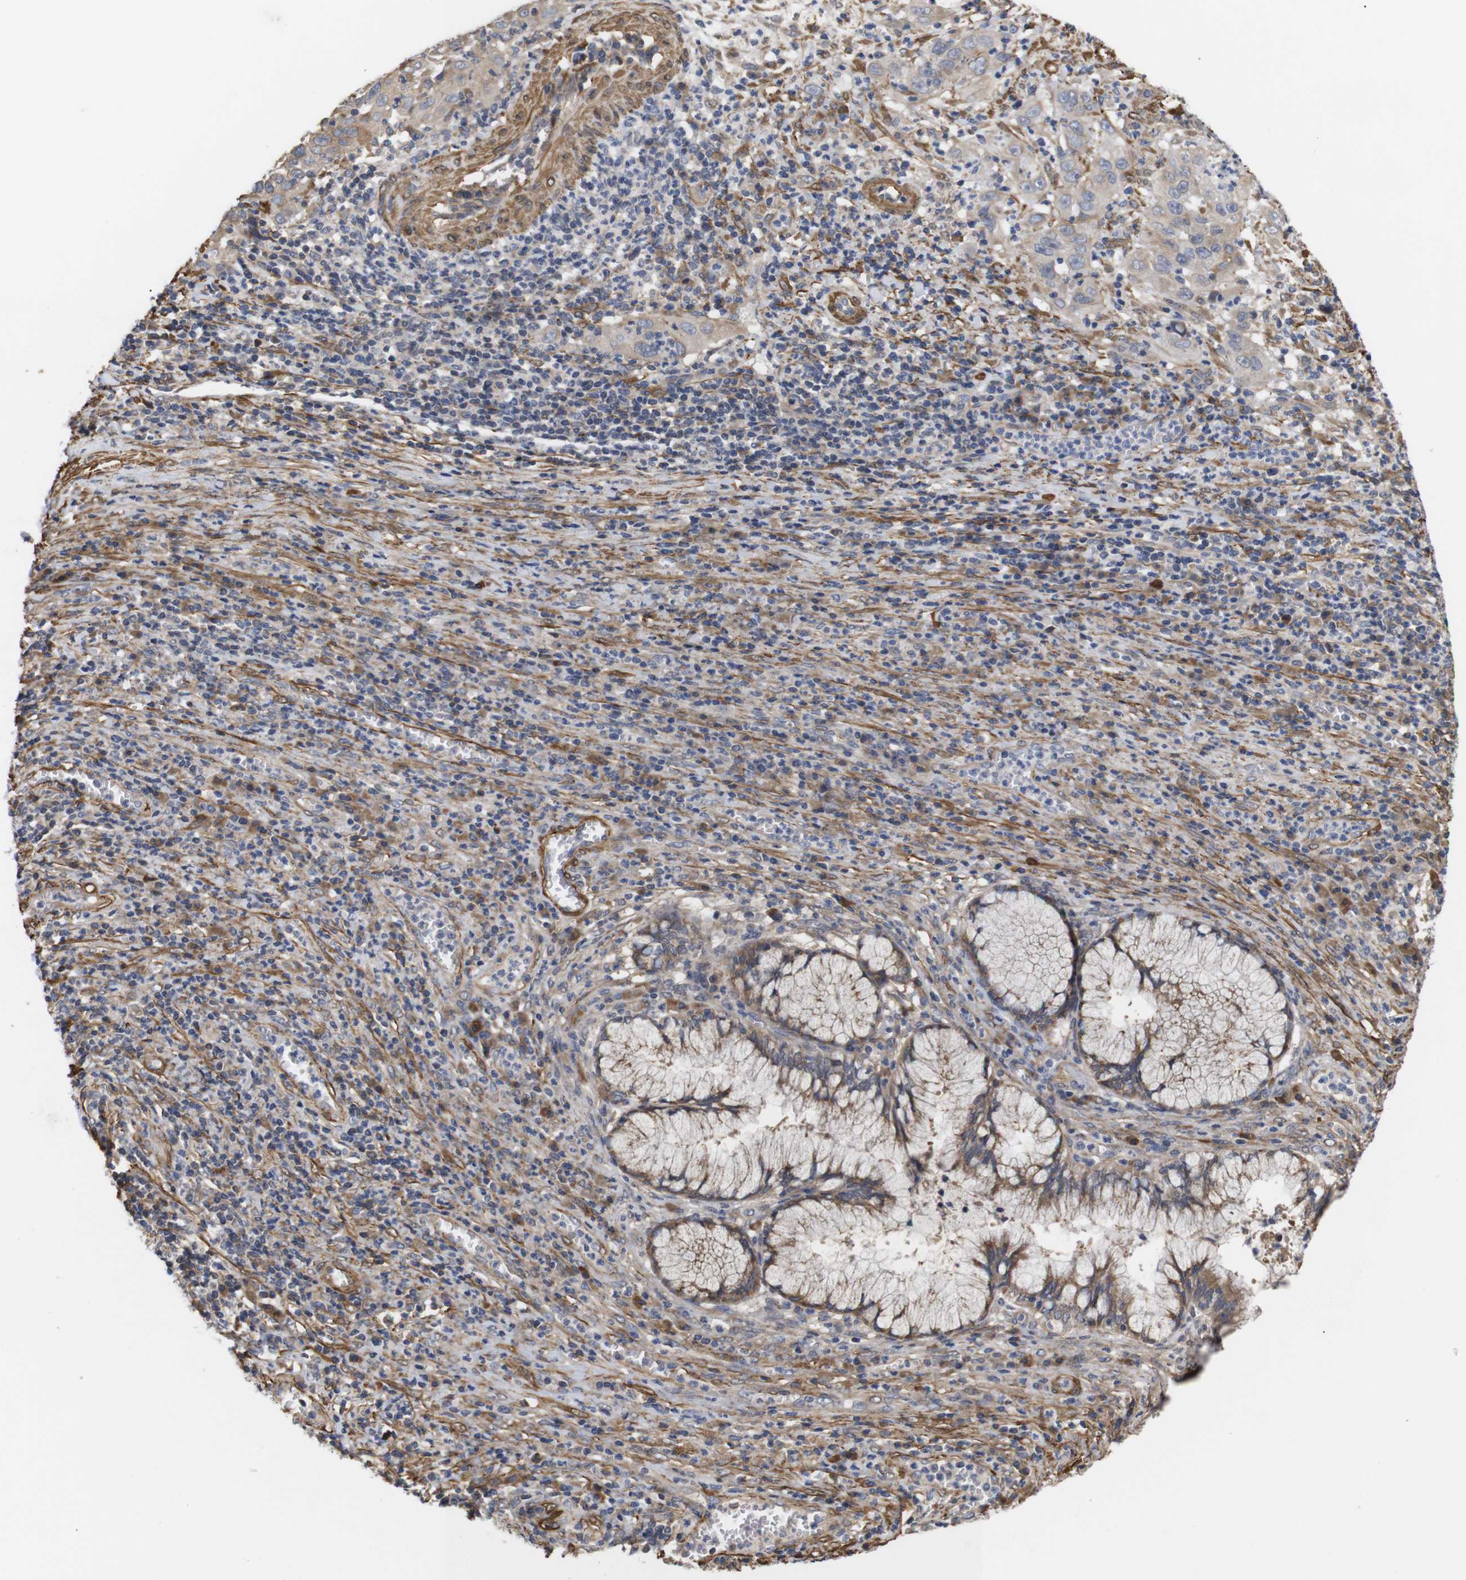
{"staining": {"intensity": "moderate", "quantity": ">75%", "location": "cytoplasmic/membranous"}, "tissue": "cervical cancer", "cell_type": "Tumor cells", "image_type": "cancer", "snomed": [{"axis": "morphology", "description": "Squamous cell carcinoma, NOS"}, {"axis": "topography", "description": "Cervix"}], "caption": "A photomicrograph showing moderate cytoplasmic/membranous expression in approximately >75% of tumor cells in cervical cancer, as visualized by brown immunohistochemical staining.", "gene": "PDLIM5", "patient": {"sex": "female", "age": 32}}